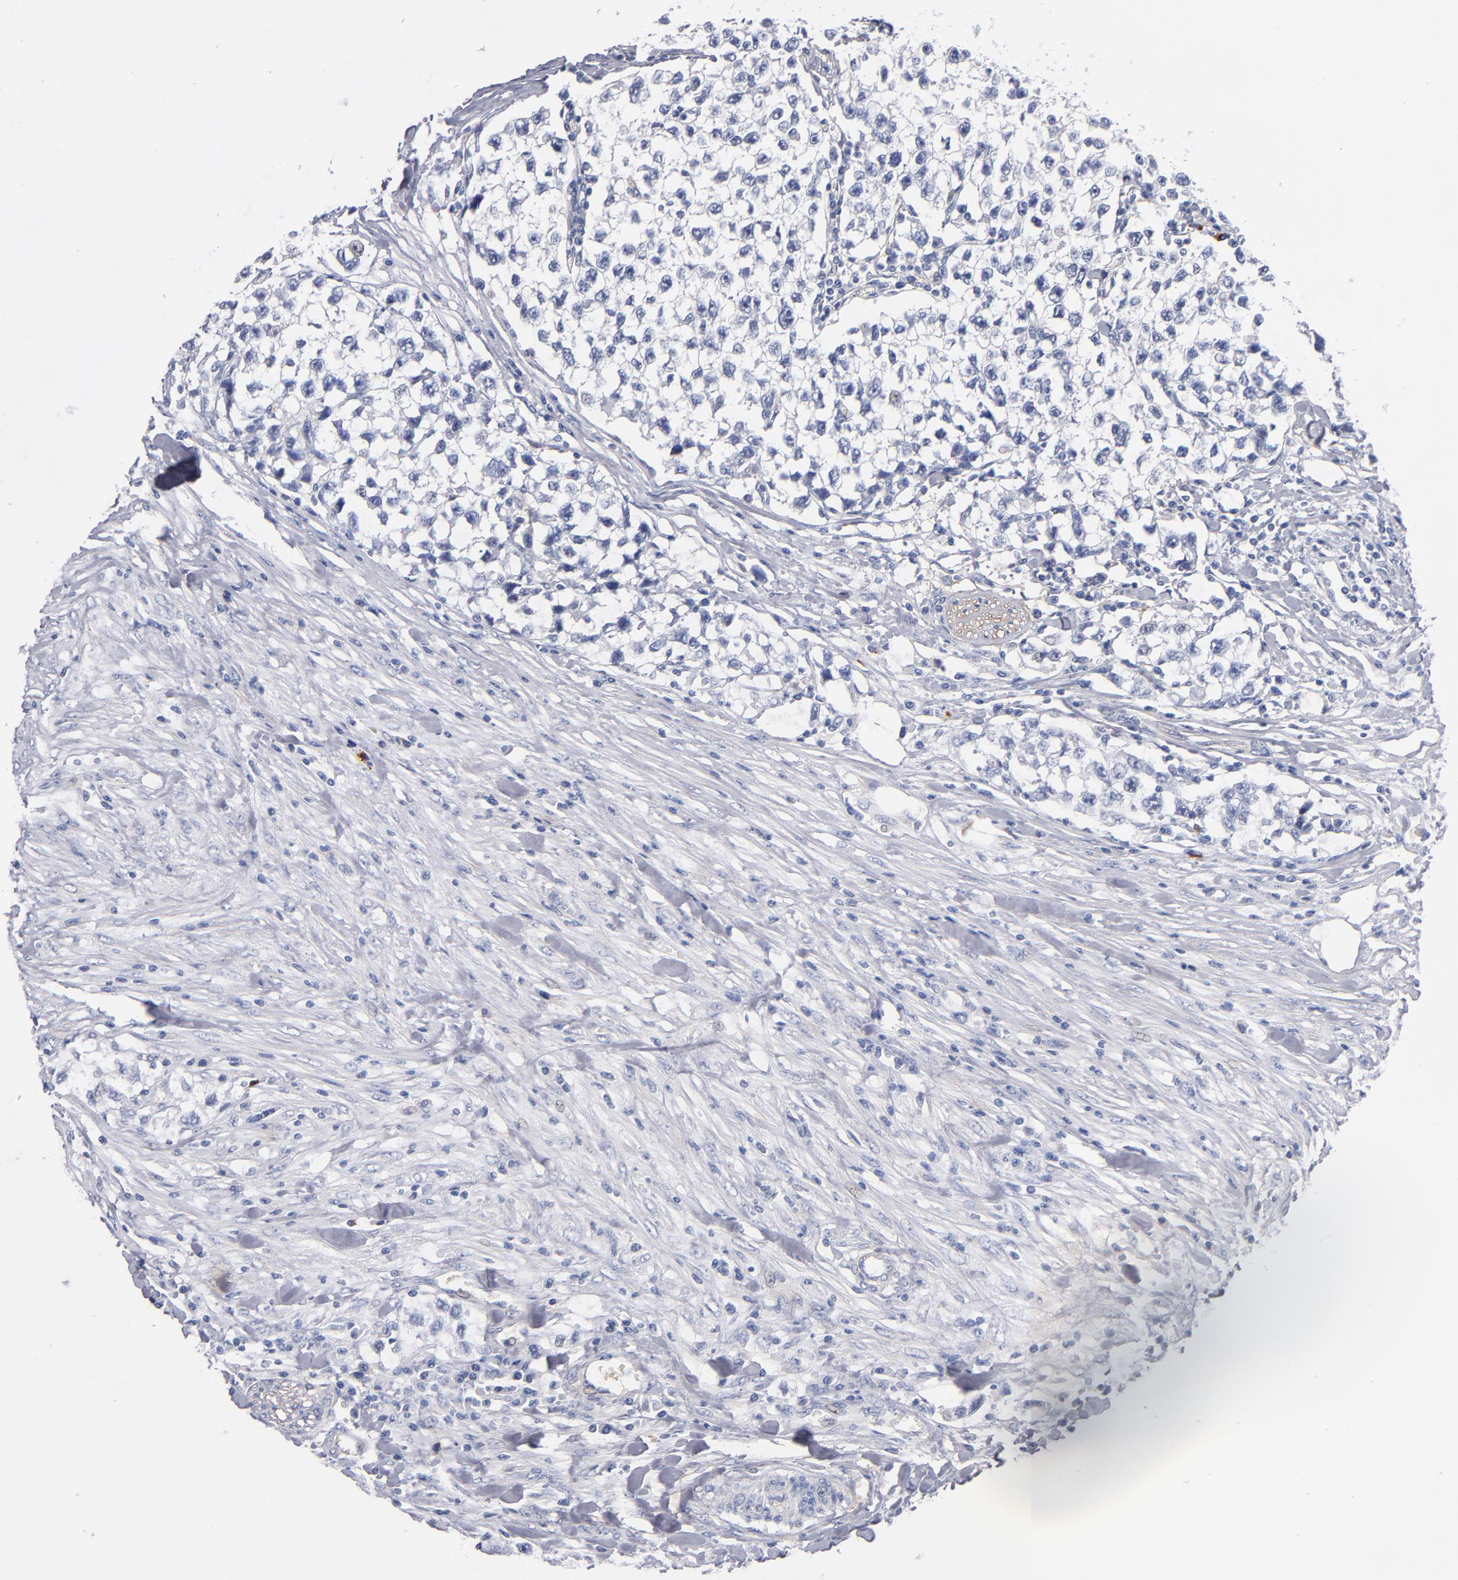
{"staining": {"intensity": "negative", "quantity": "none", "location": "none"}, "tissue": "testis cancer", "cell_type": "Tumor cells", "image_type": "cancer", "snomed": [{"axis": "morphology", "description": "Seminoma, NOS"}, {"axis": "morphology", "description": "Carcinoma, Embryonal, NOS"}, {"axis": "topography", "description": "Testis"}], "caption": "Immunohistochemistry (IHC) image of human testis cancer stained for a protein (brown), which exhibits no expression in tumor cells.", "gene": "PLSCR4", "patient": {"sex": "male", "age": 30}}